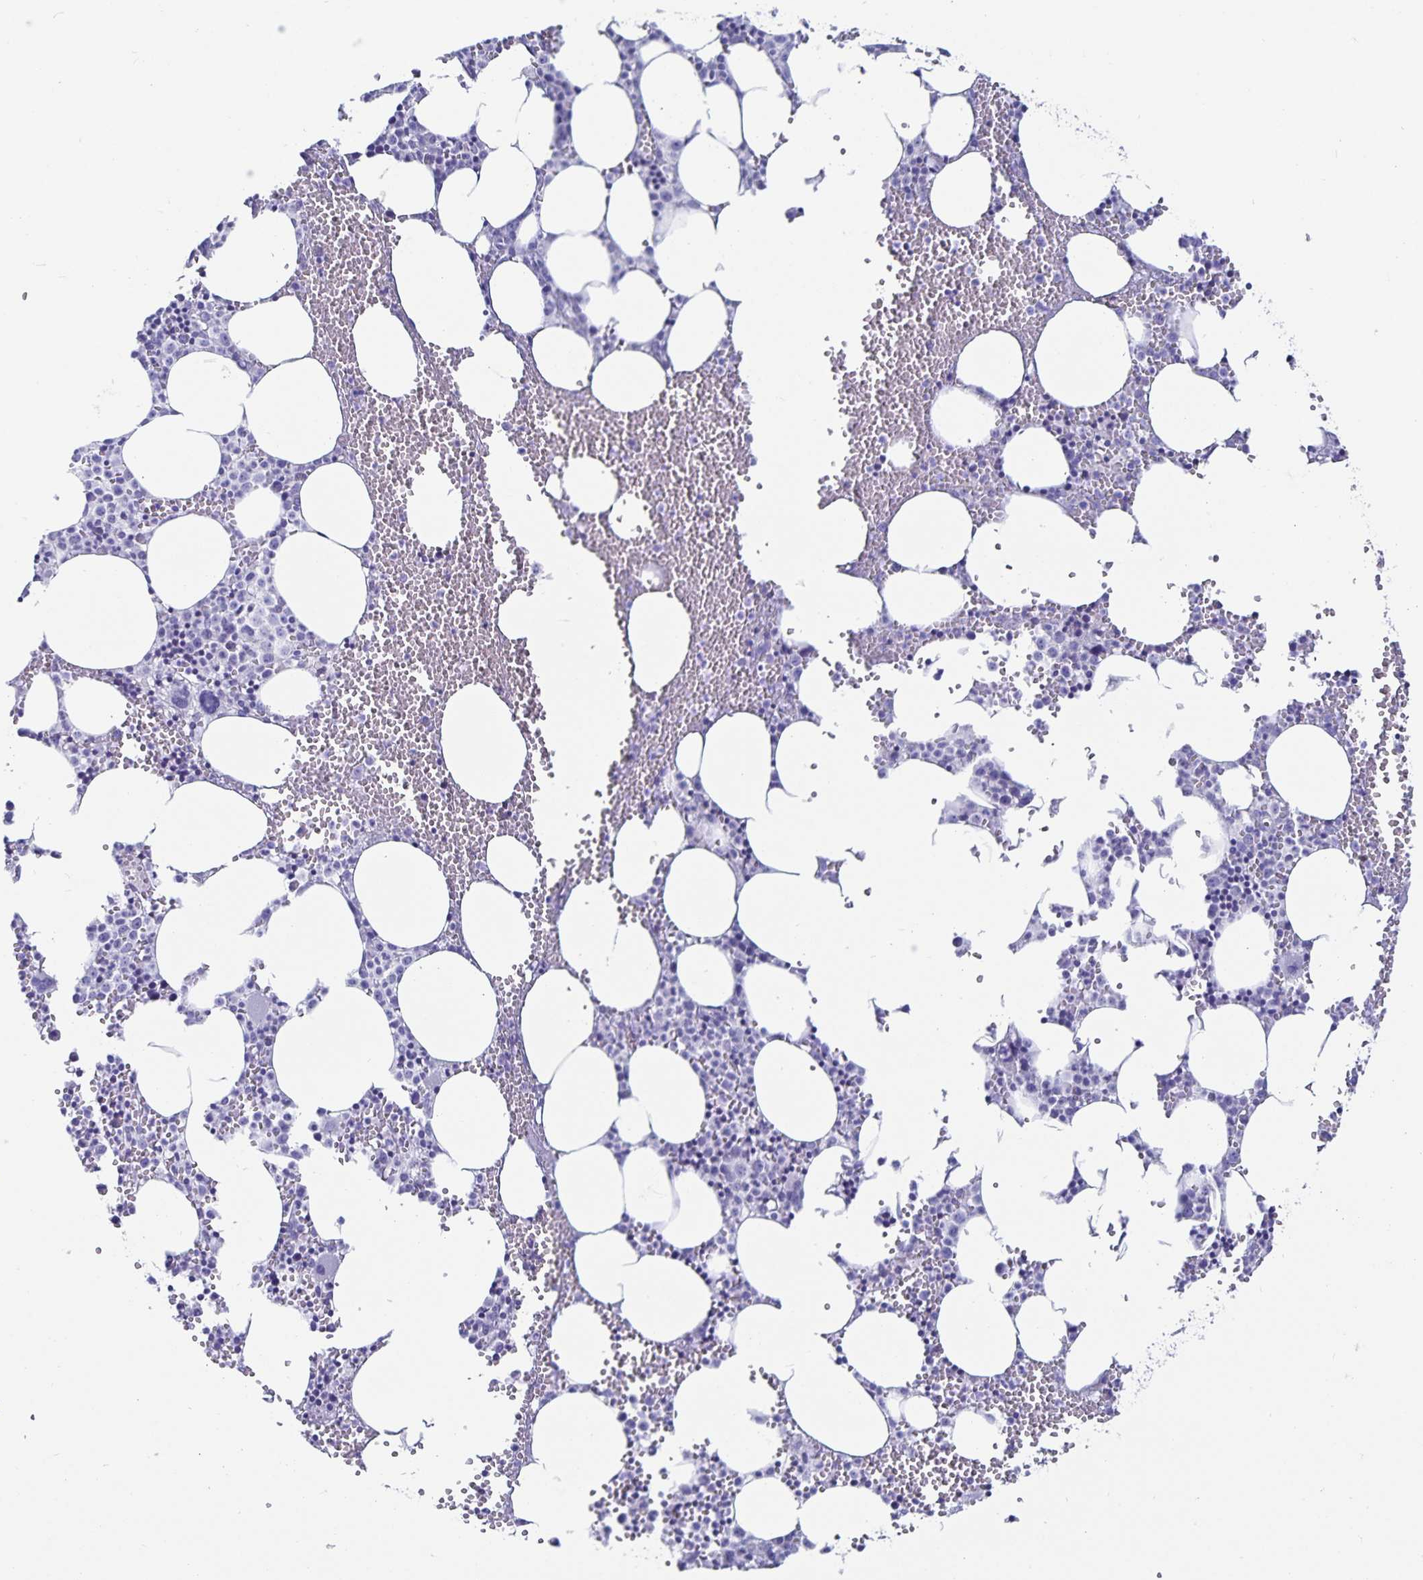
{"staining": {"intensity": "negative", "quantity": "none", "location": "none"}, "tissue": "bone marrow", "cell_type": "Hematopoietic cells", "image_type": "normal", "snomed": [{"axis": "morphology", "description": "Normal tissue, NOS"}, {"axis": "topography", "description": "Bone marrow"}], "caption": "Protein analysis of normal bone marrow demonstrates no significant positivity in hematopoietic cells. (Stains: DAB (3,3'-diaminobenzidine) IHC with hematoxylin counter stain, Microscopy: brightfield microscopy at high magnification).", "gene": "C19orf73", "patient": {"sex": "male", "age": 89}}